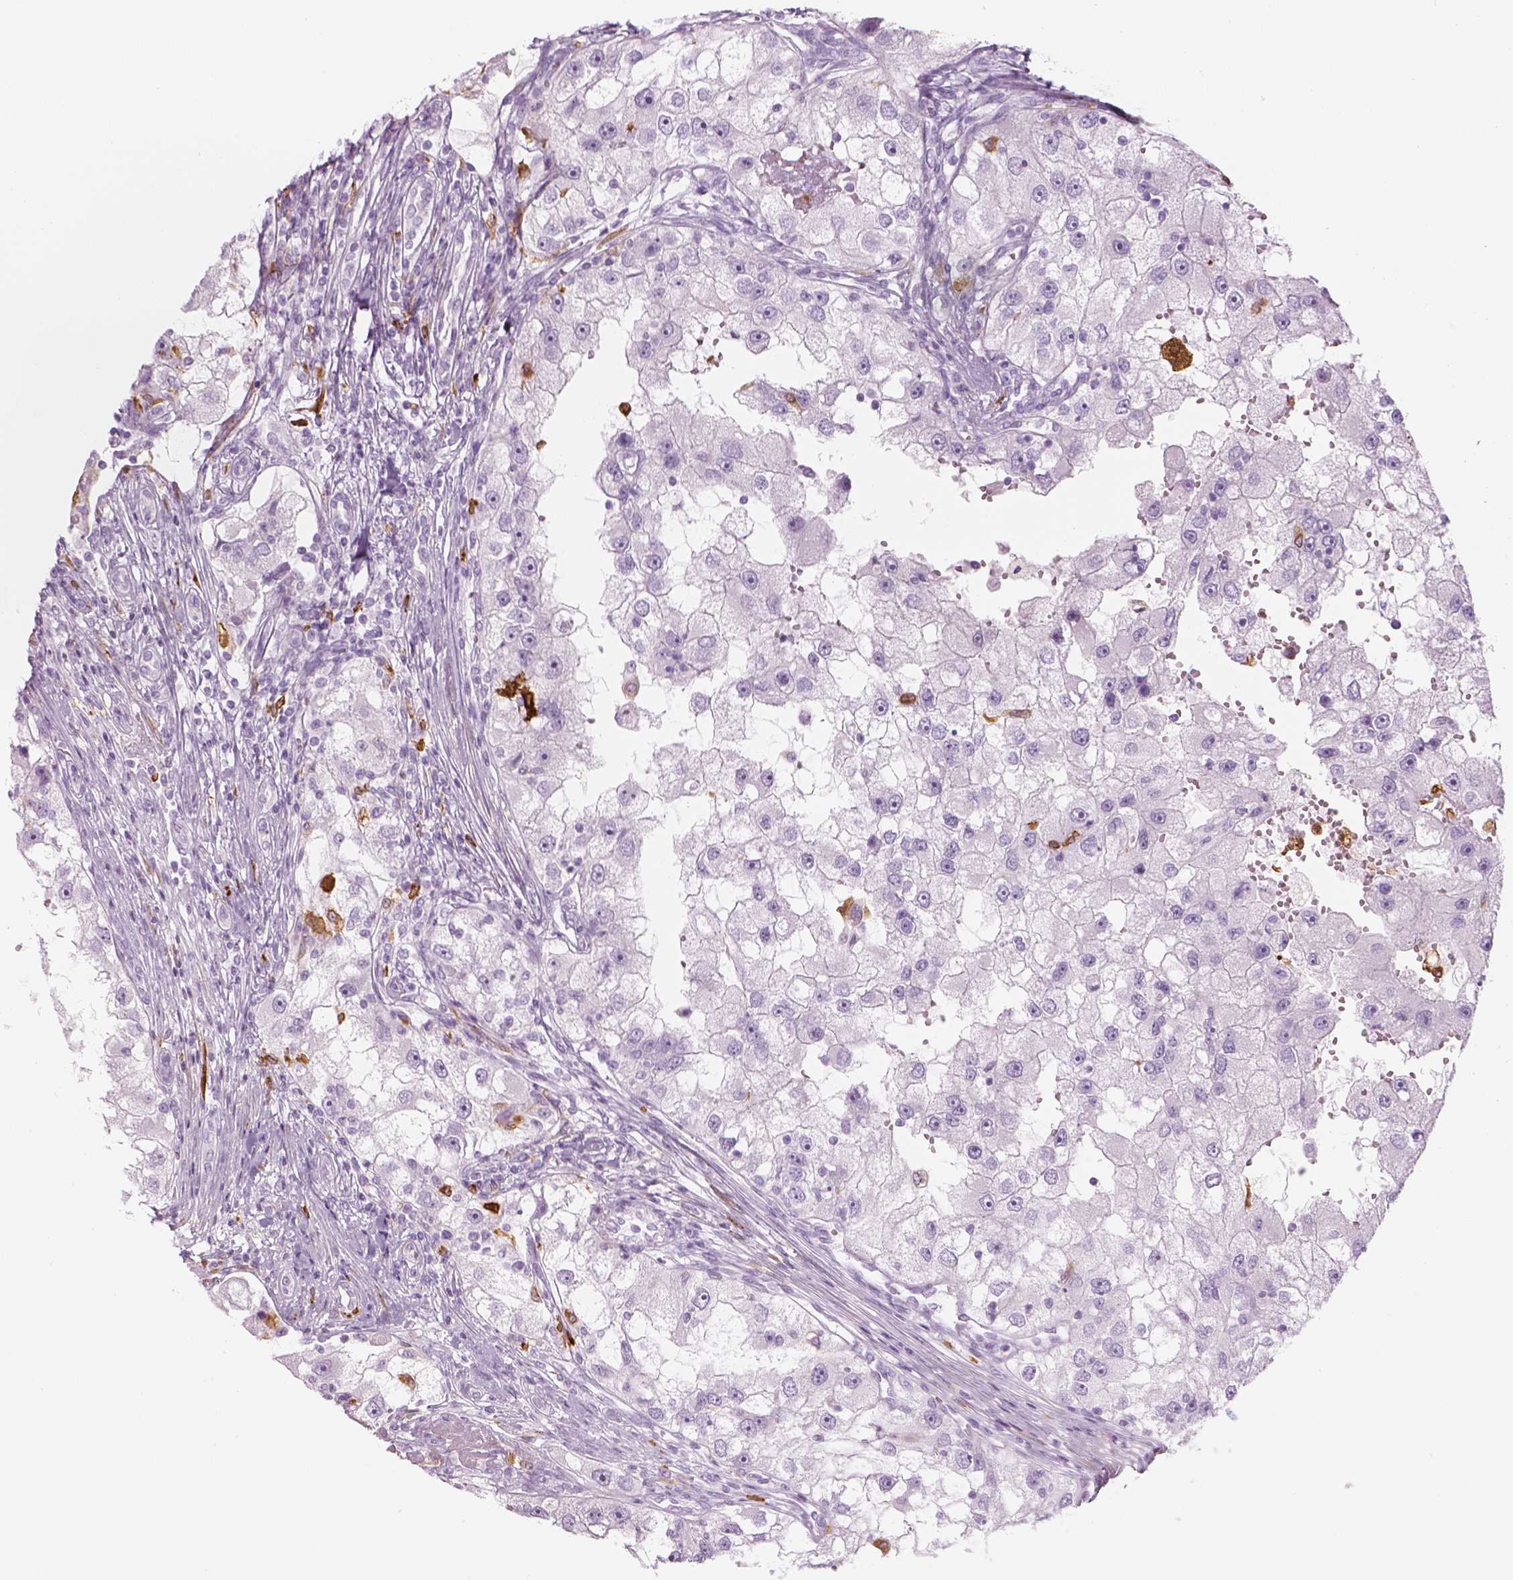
{"staining": {"intensity": "strong", "quantity": "<25%", "location": "cytoplasmic/membranous"}, "tissue": "renal cancer", "cell_type": "Tumor cells", "image_type": "cancer", "snomed": [{"axis": "morphology", "description": "Adenocarcinoma, NOS"}, {"axis": "topography", "description": "Kidney"}], "caption": "Renal cancer was stained to show a protein in brown. There is medium levels of strong cytoplasmic/membranous staining in approximately <25% of tumor cells.", "gene": "CES1", "patient": {"sex": "male", "age": 63}}